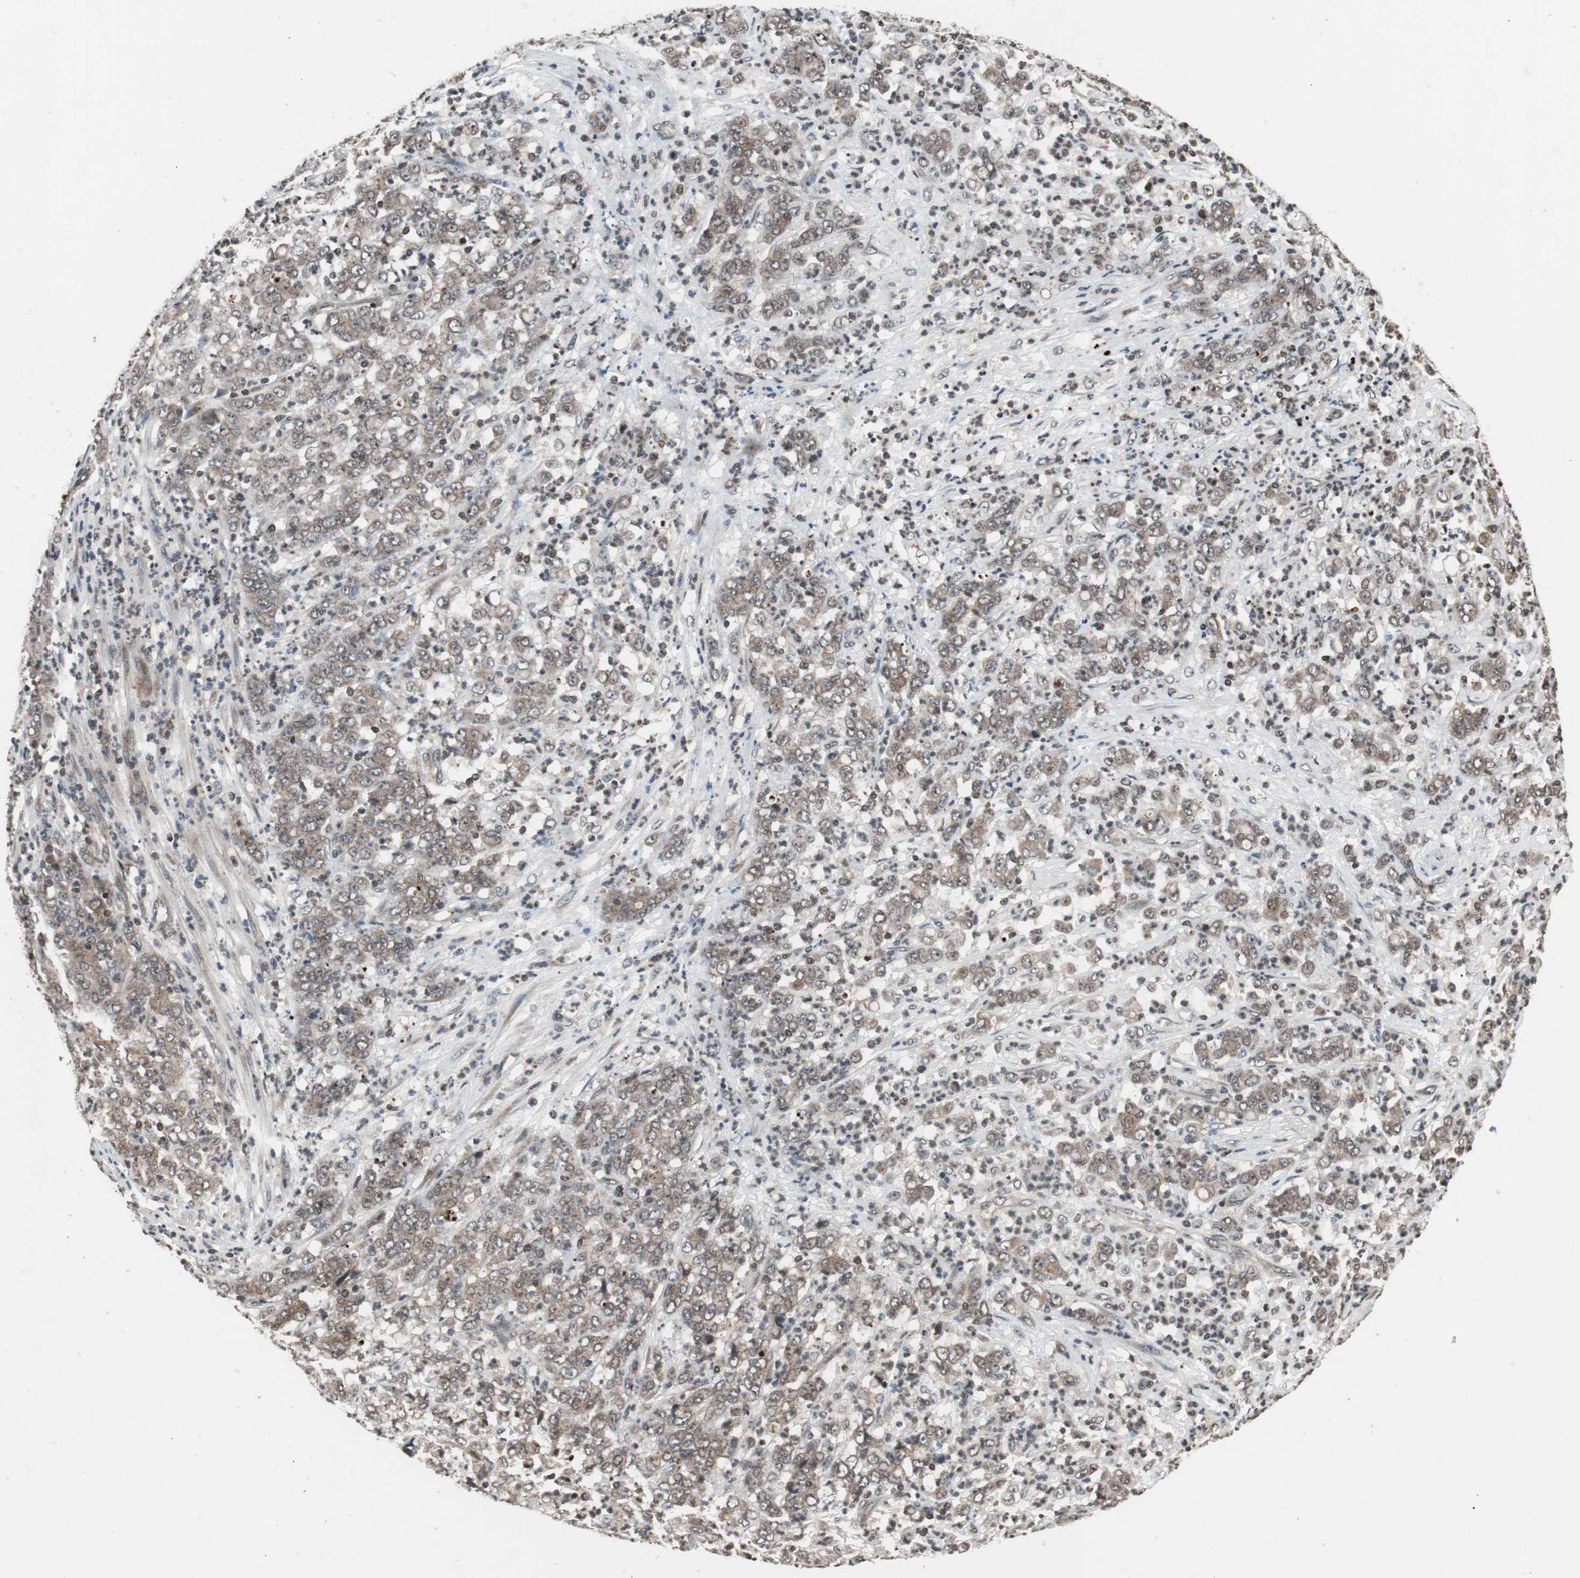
{"staining": {"intensity": "weak", "quantity": ">75%", "location": "cytoplasmic/membranous"}, "tissue": "stomach cancer", "cell_type": "Tumor cells", "image_type": "cancer", "snomed": [{"axis": "morphology", "description": "Adenocarcinoma, NOS"}, {"axis": "topography", "description": "Stomach, lower"}], "caption": "Immunohistochemistry of human stomach cancer (adenocarcinoma) demonstrates low levels of weak cytoplasmic/membranous positivity in approximately >75% of tumor cells. The protein is stained brown, and the nuclei are stained in blue (DAB (3,3'-diaminobenzidine) IHC with brightfield microscopy, high magnification).", "gene": "ZFC3H1", "patient": {"sex": "female", "age": 71}}